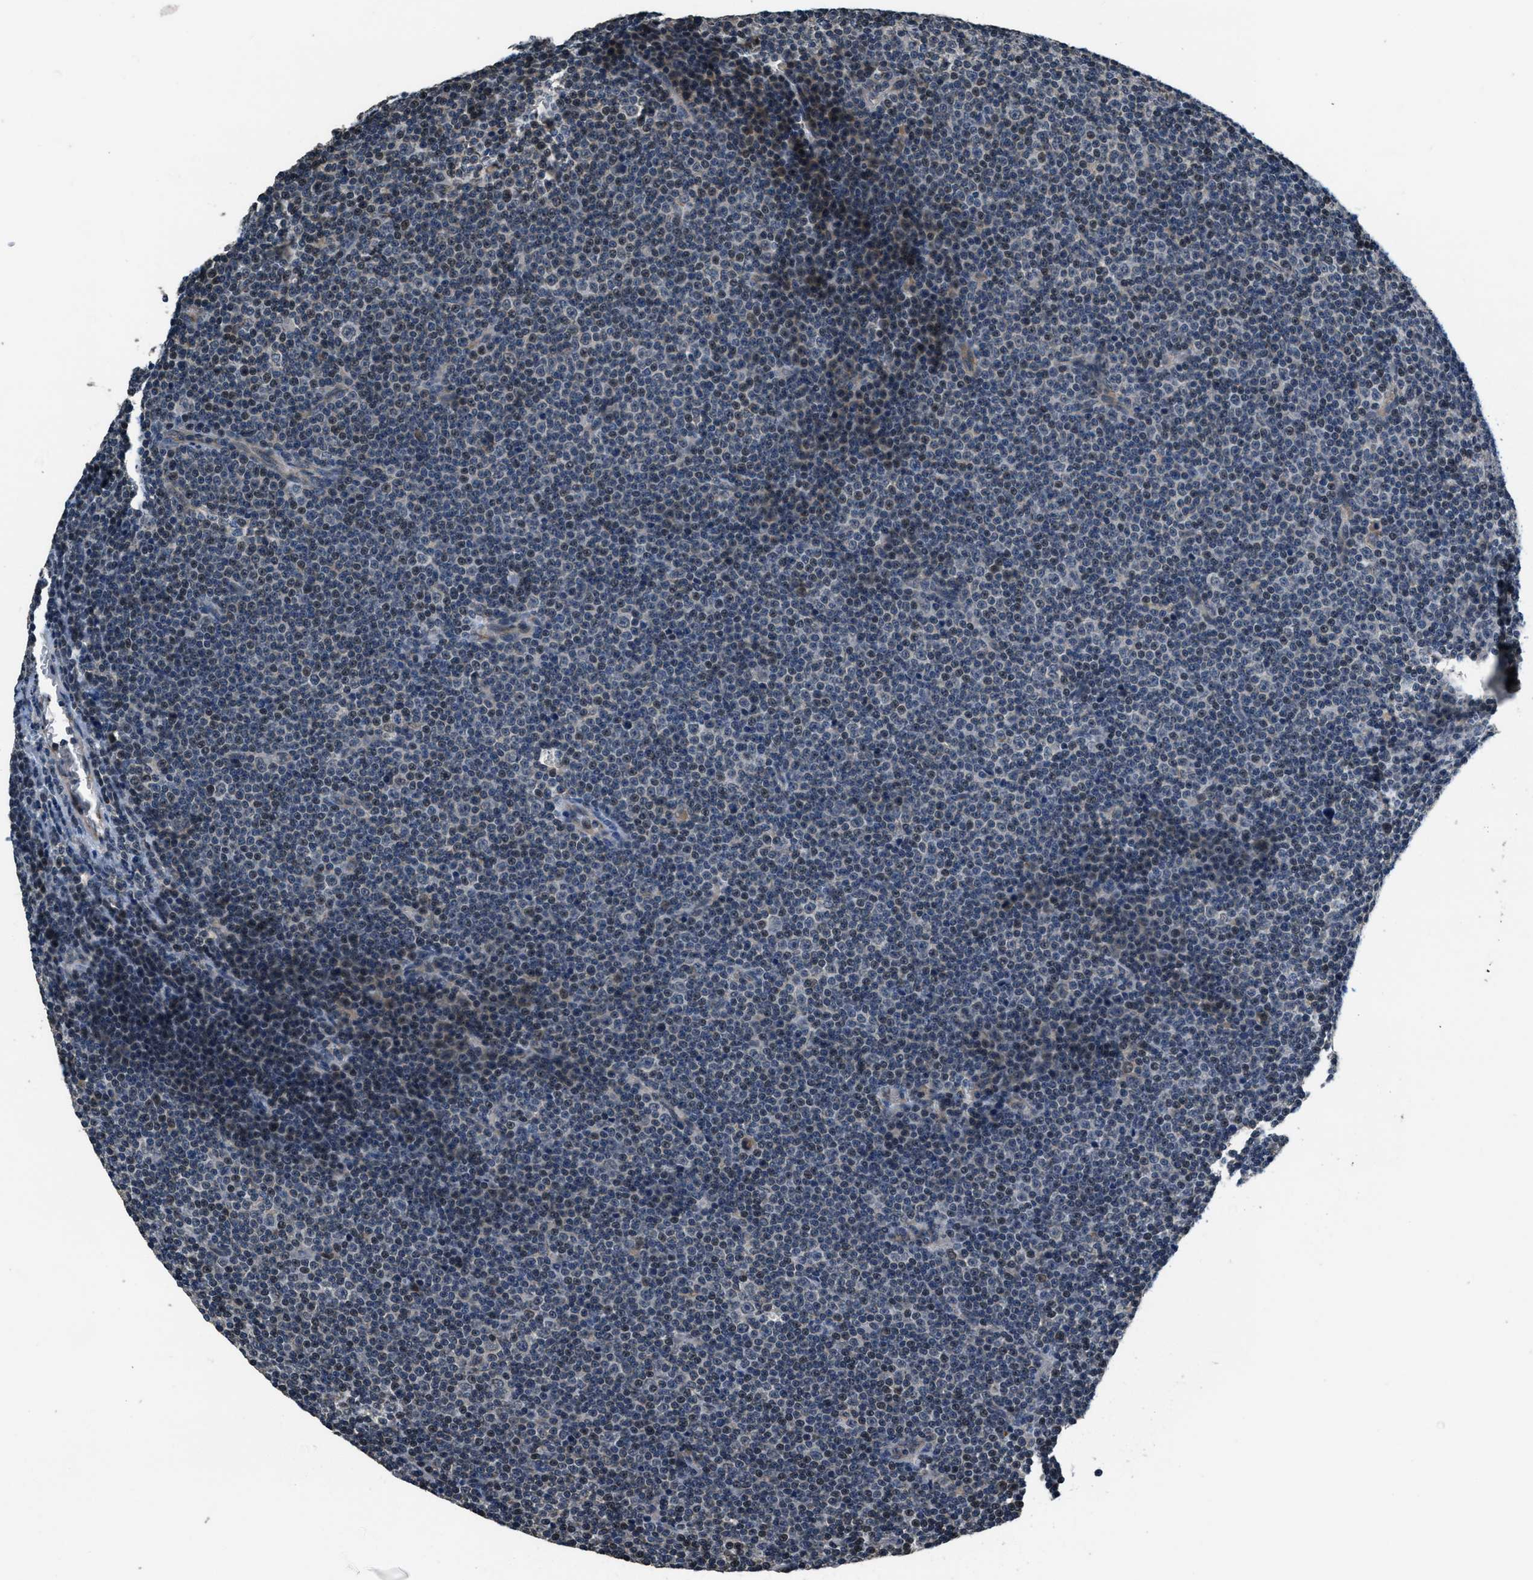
{"staining": {"intensity": "moderate", "quantity": "<25%", "location": "nuclear"}, "tissue": "lymphoma", "cell_type": "Tumor cells", "image_type": "cancer", "snomed": [{"axis": "morphology", "description": "Malignant lymphoma, non-Hodgkin's type, Low grade"}, {"axis": "topography", "description": "Lymph node"}], "caption": "Immunohistochemical staining of lymphoma reveals low levels of moderate nuclear positivity in about <25% of tumor cells. The staining was performed using DAB (3,3'-diaminobenzidine), with brown indicating positive protein expression. Nuclei are stained blue with hematoxylin.", "gene": "NAT1", "patient": {"sex": "female", "age": 67}}